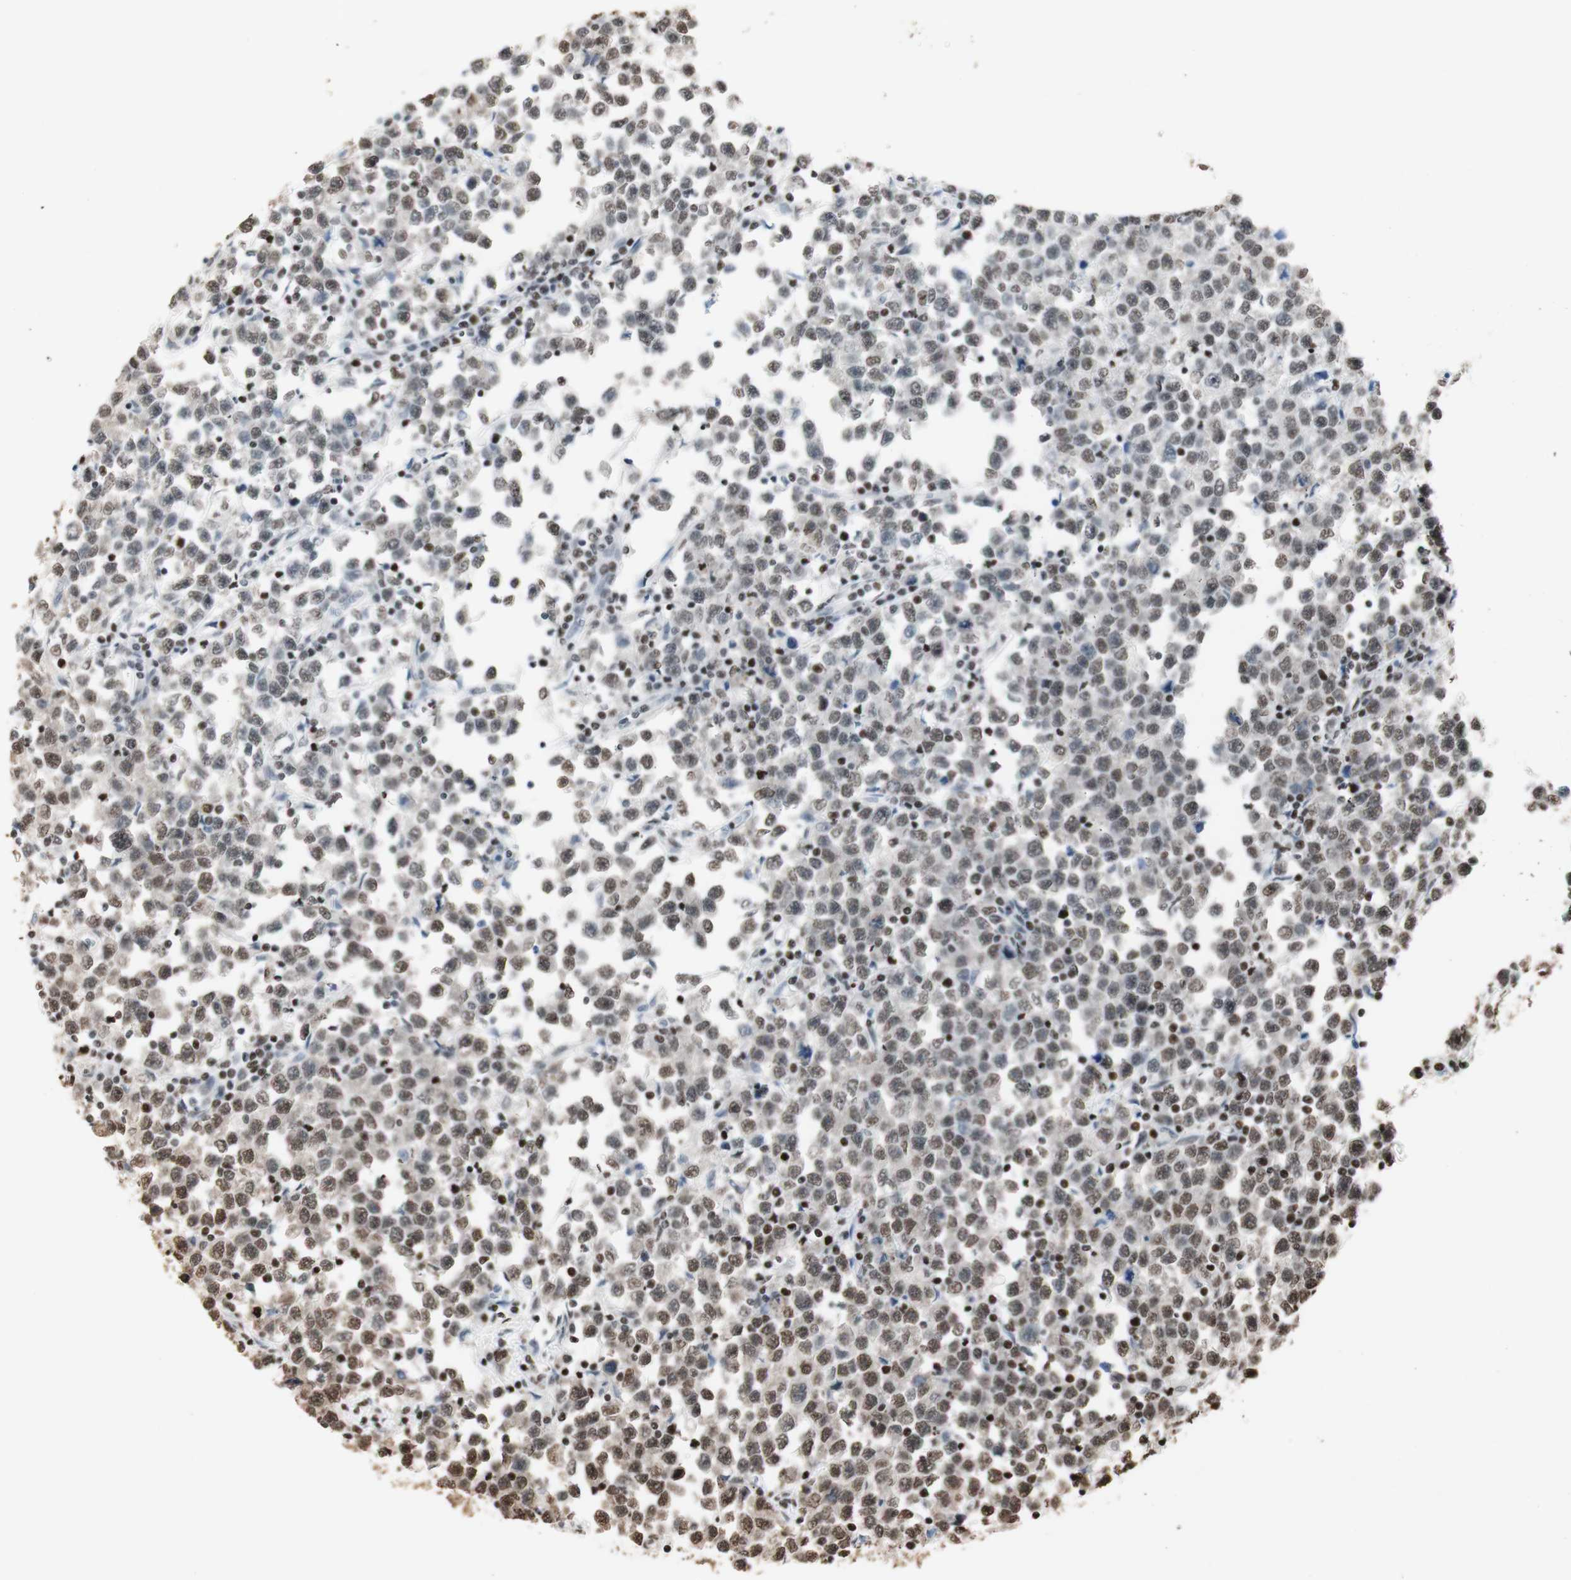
{"staining": {"intensity": "weak", "quantity": ">75%", "location": "nuclear"}, "tissue": "testis cancer", "cell_type": "Tumor cells", "image_type": "cancer", "snomed": [{"axis": "morphology", "description": "Seminoma, NOS"}, {"axis": "topography", "description": "Testis"}], "caption": "Seminoma (testis) stained with a brown dye displays weak nuclear positive positivity in approximately >75% of tumor cells.", "gene": "HNRNPA2B1", "patient": {"sex": "male", "age": 43}}